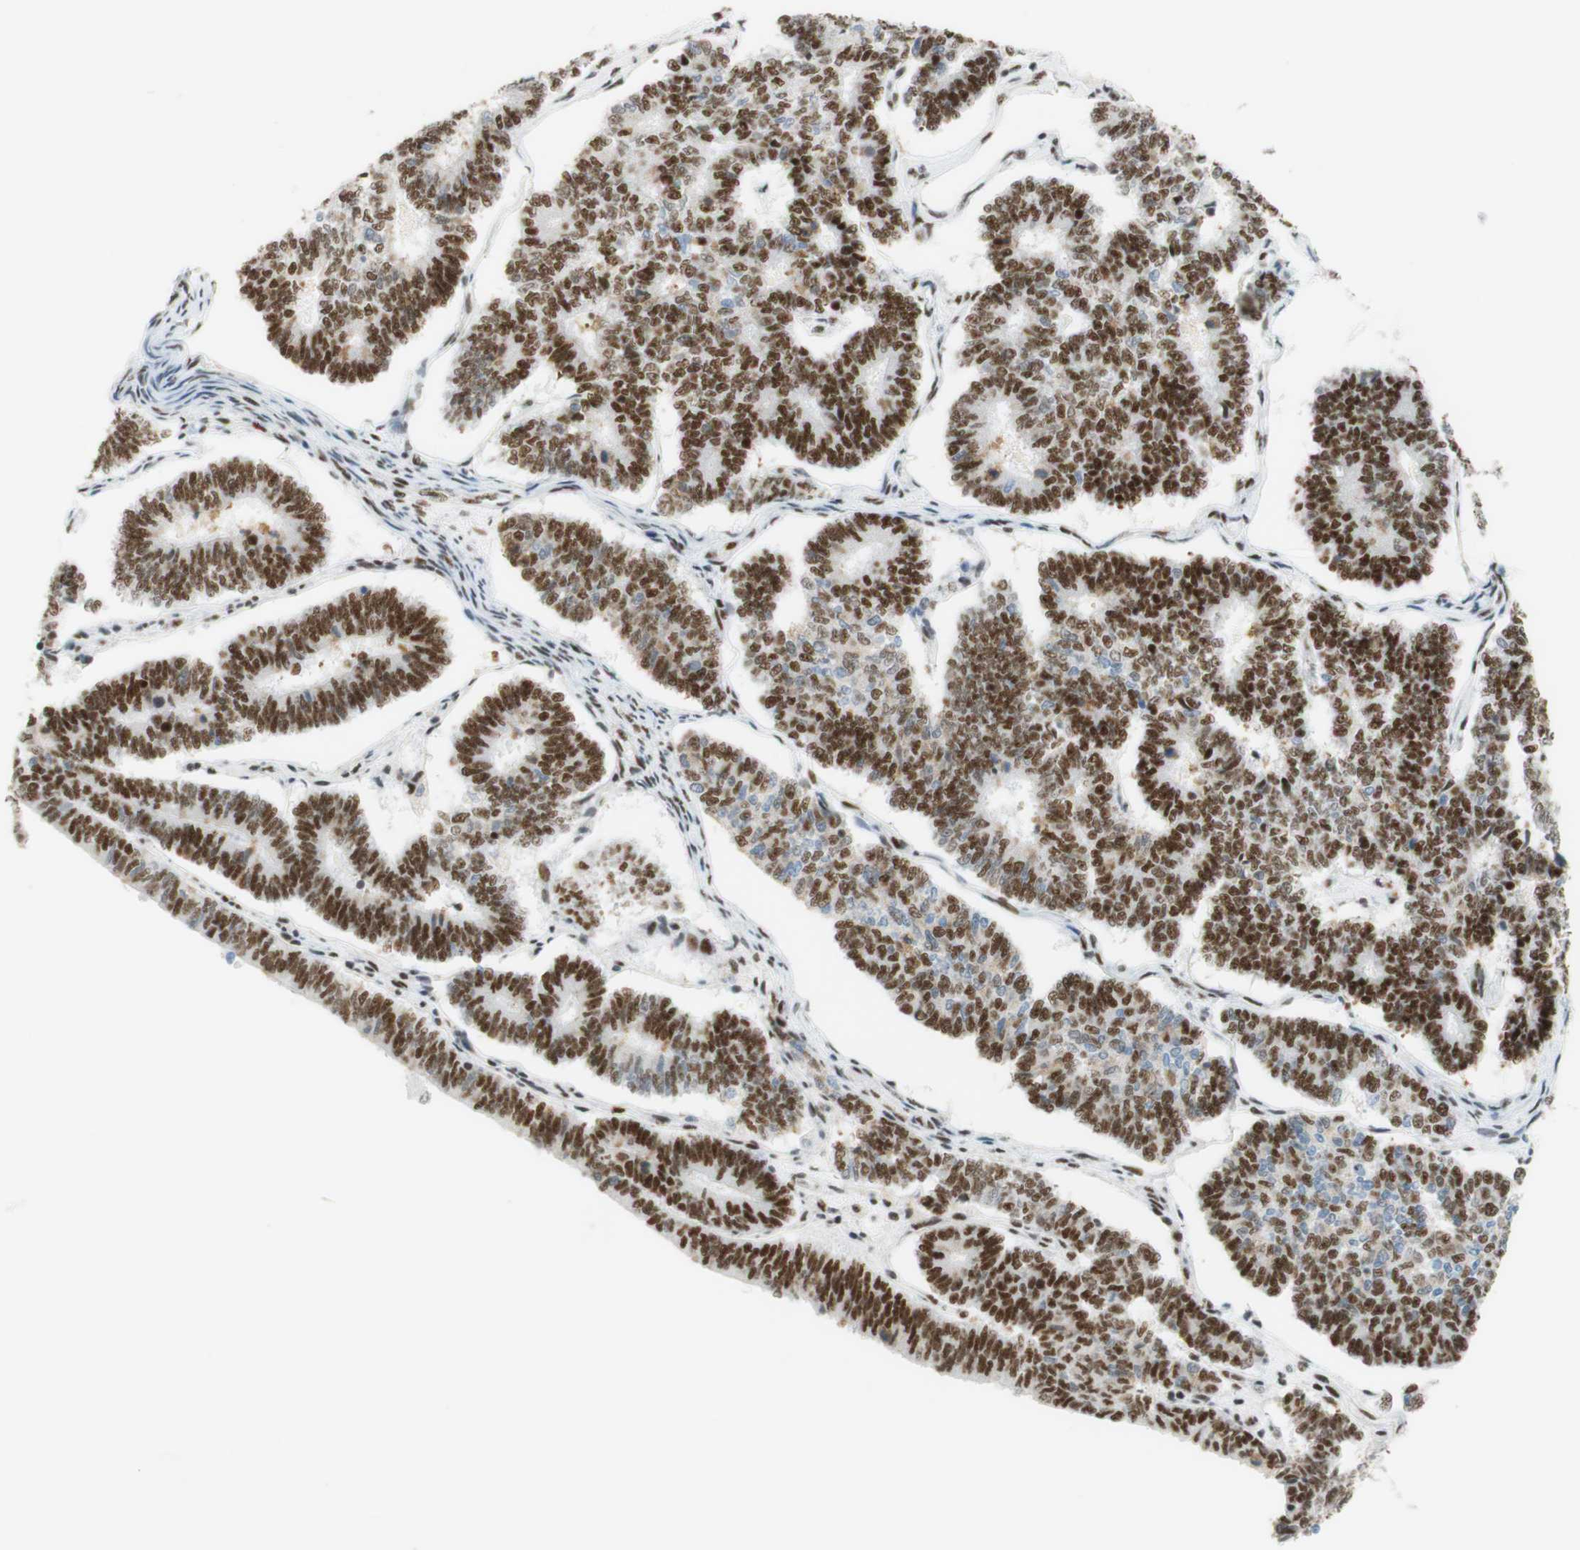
{"staining": {"intensity": "moderate", "quantity": ">75%", "location": "nuclear"}, "tissue": "endometrial cancer", "cell_type": "Tumor cells", "image_type": "cancer", "snomed": [{"axis": "morphology", "description": "Adenocarcinoma, NOS"}, {"axis": "topography", "description": "Endometrium"}], "caption": "Immunohistochemistry (DAB) staining of human endometrial cancer displays moderate nuclear protein positivity in about >75% of tumor cells. (DAB (3,3'-diaminobenzidine) = brown stain, brightfield microscopy at high magnification).", "gene": "RNF20", "patient": {"sex": "female", "age": 70}}